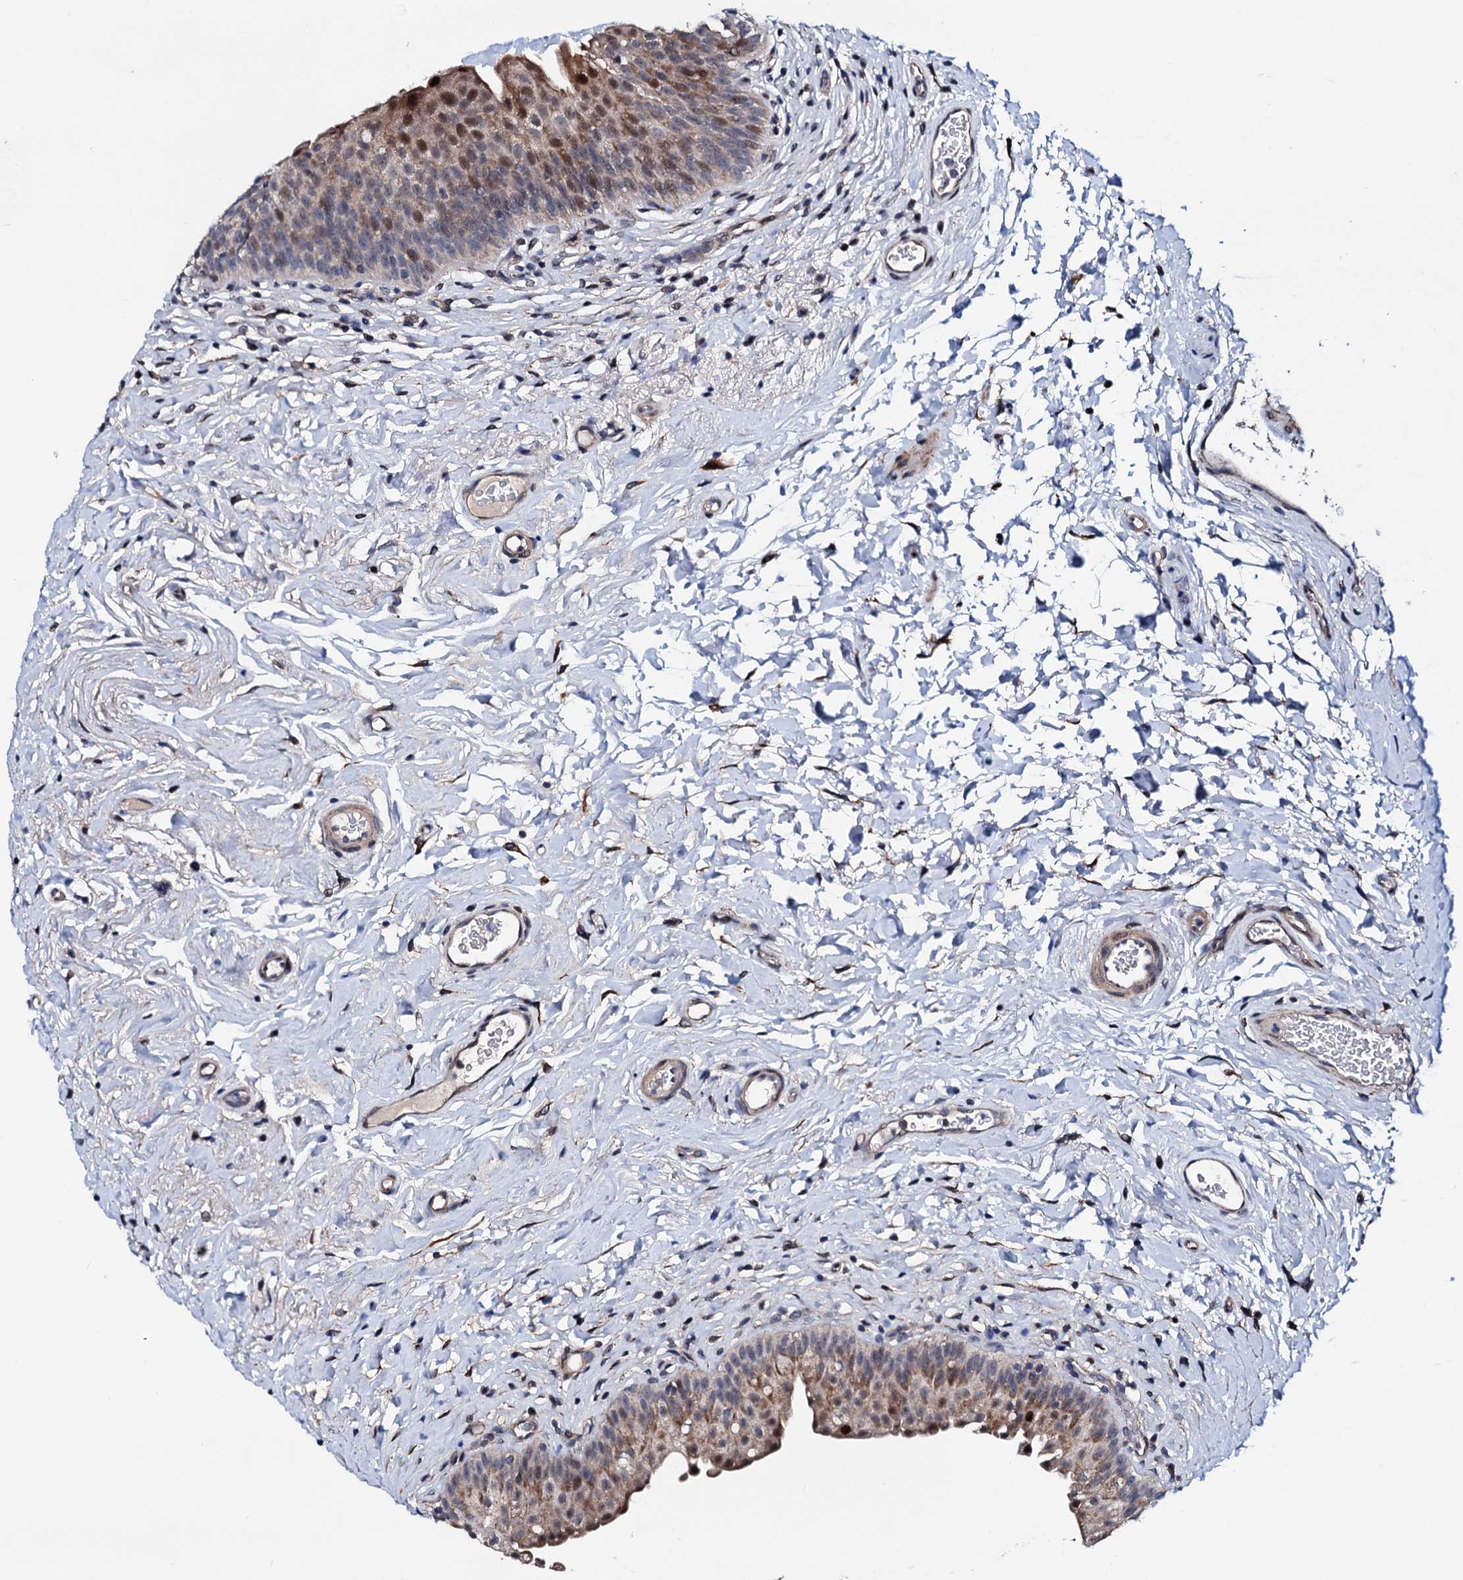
{"staining": {"intensity": "moderate", "quantity": "25%-75%", "location": "nuclear"}, "tissue": "urinary bladder", "cell_type": "Urothelial cells", "image_type": "normal", "snomed": [{"axis": "morphology", "description": "Normal tissue, NOS"}, {"axis": "topography", "description": "Urinary bladder"}], "caption": "A brown stain labels moderate nuclear positivity of a protein in urothelial cells of normal human urinary bladder. Immunohistochemistry stains the protein of interest in brown and the nuclei are stained blue.", "gene": "COA4", "patient": {"sex": "male", "age": 83}}